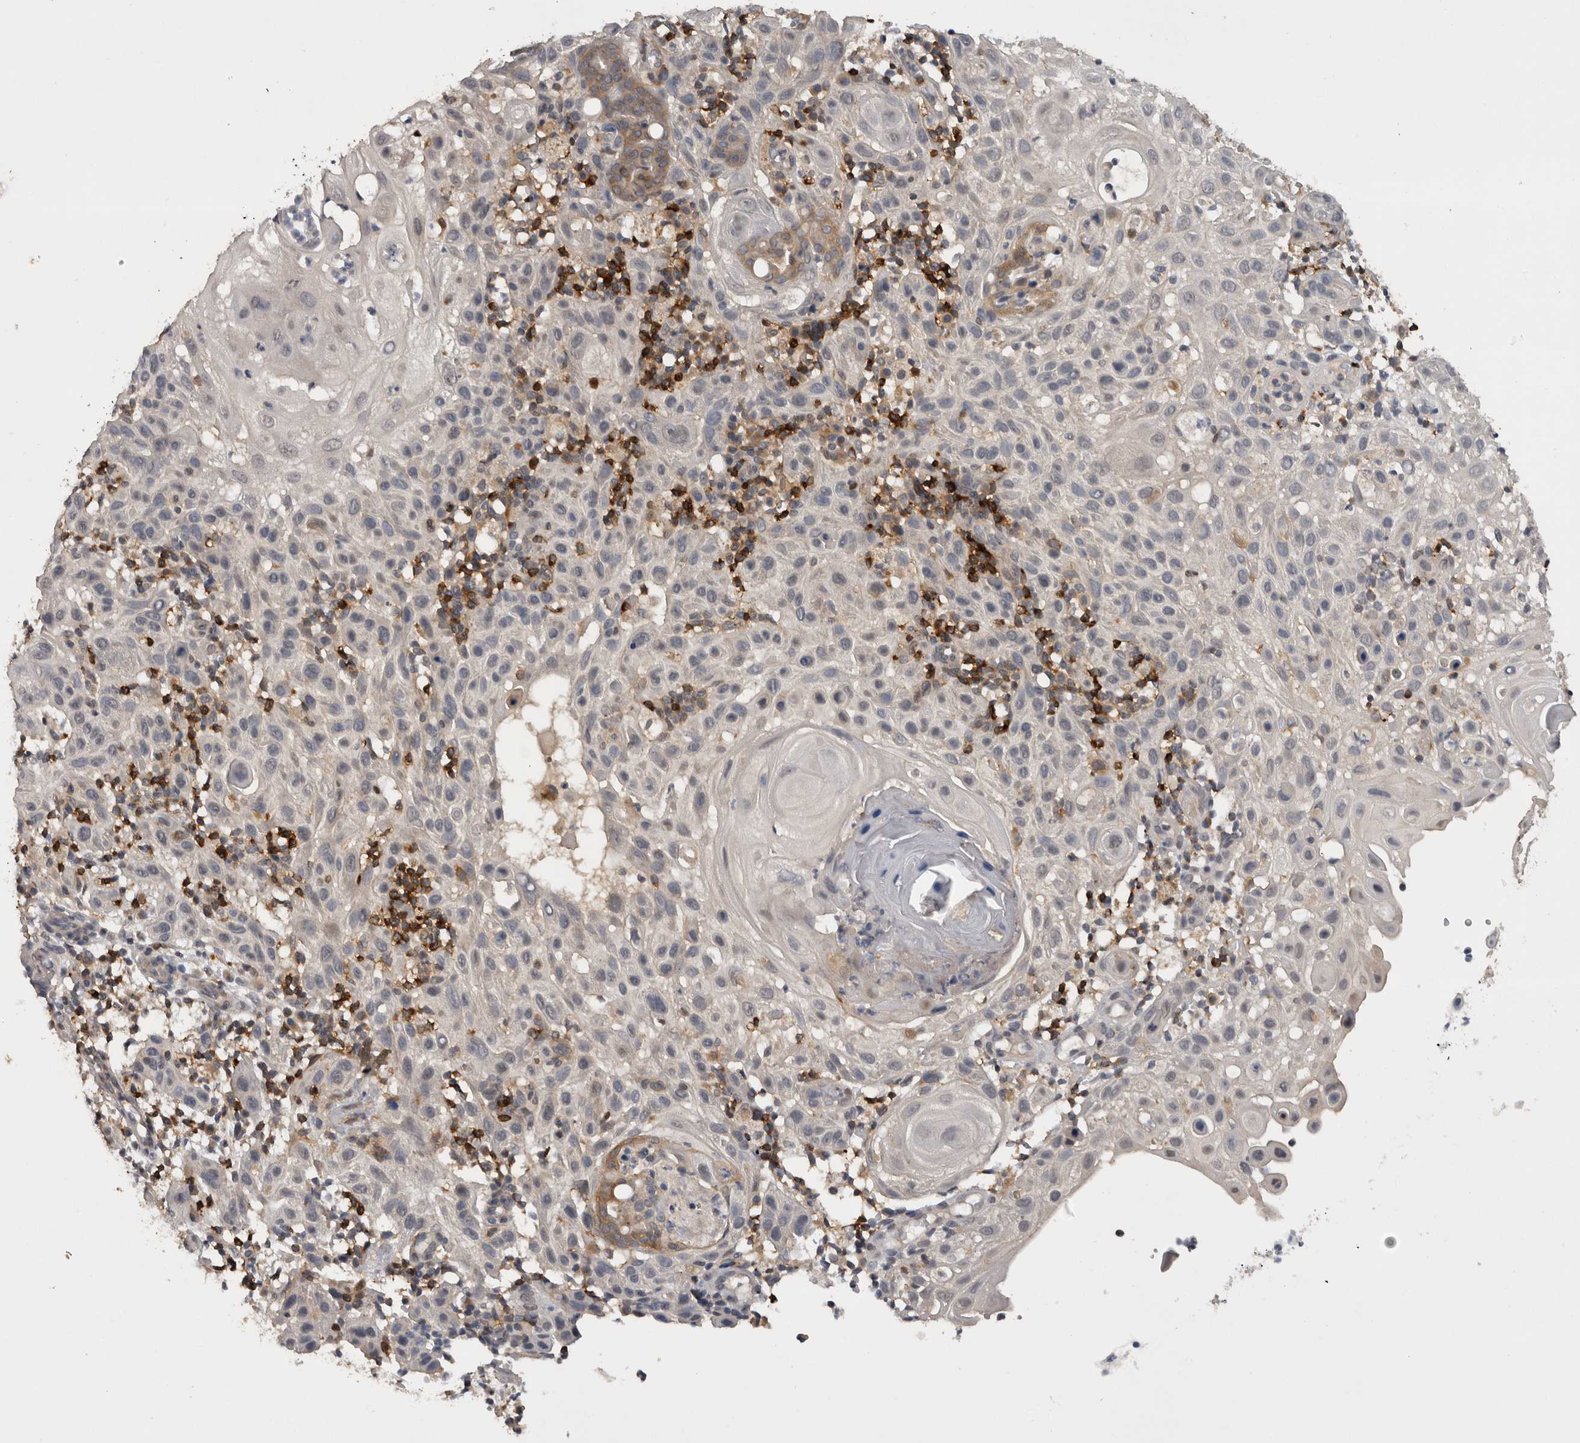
{"staining": {"intensity": "negative", "quantity": "none", "location": "none"}, "tissue": "skin cancer", "cell_type": "Tumor cells", "image_type": "cancer", "snomed": [{"axis": "morphology", "description": "Normal tissue, NOS"}, {"axis": "morphology", "description": "Squamous cell carcinoma, NOS"}, {"axis": "topography", "description": "Skin"}], "caption": "Immunohistochemistry (IHC) of human skin cancer (squamous cell carcinoma) displays no expression in tumor cells.", "gene": "NFATC2", "patient": {"sex": "female", "age": 96}}